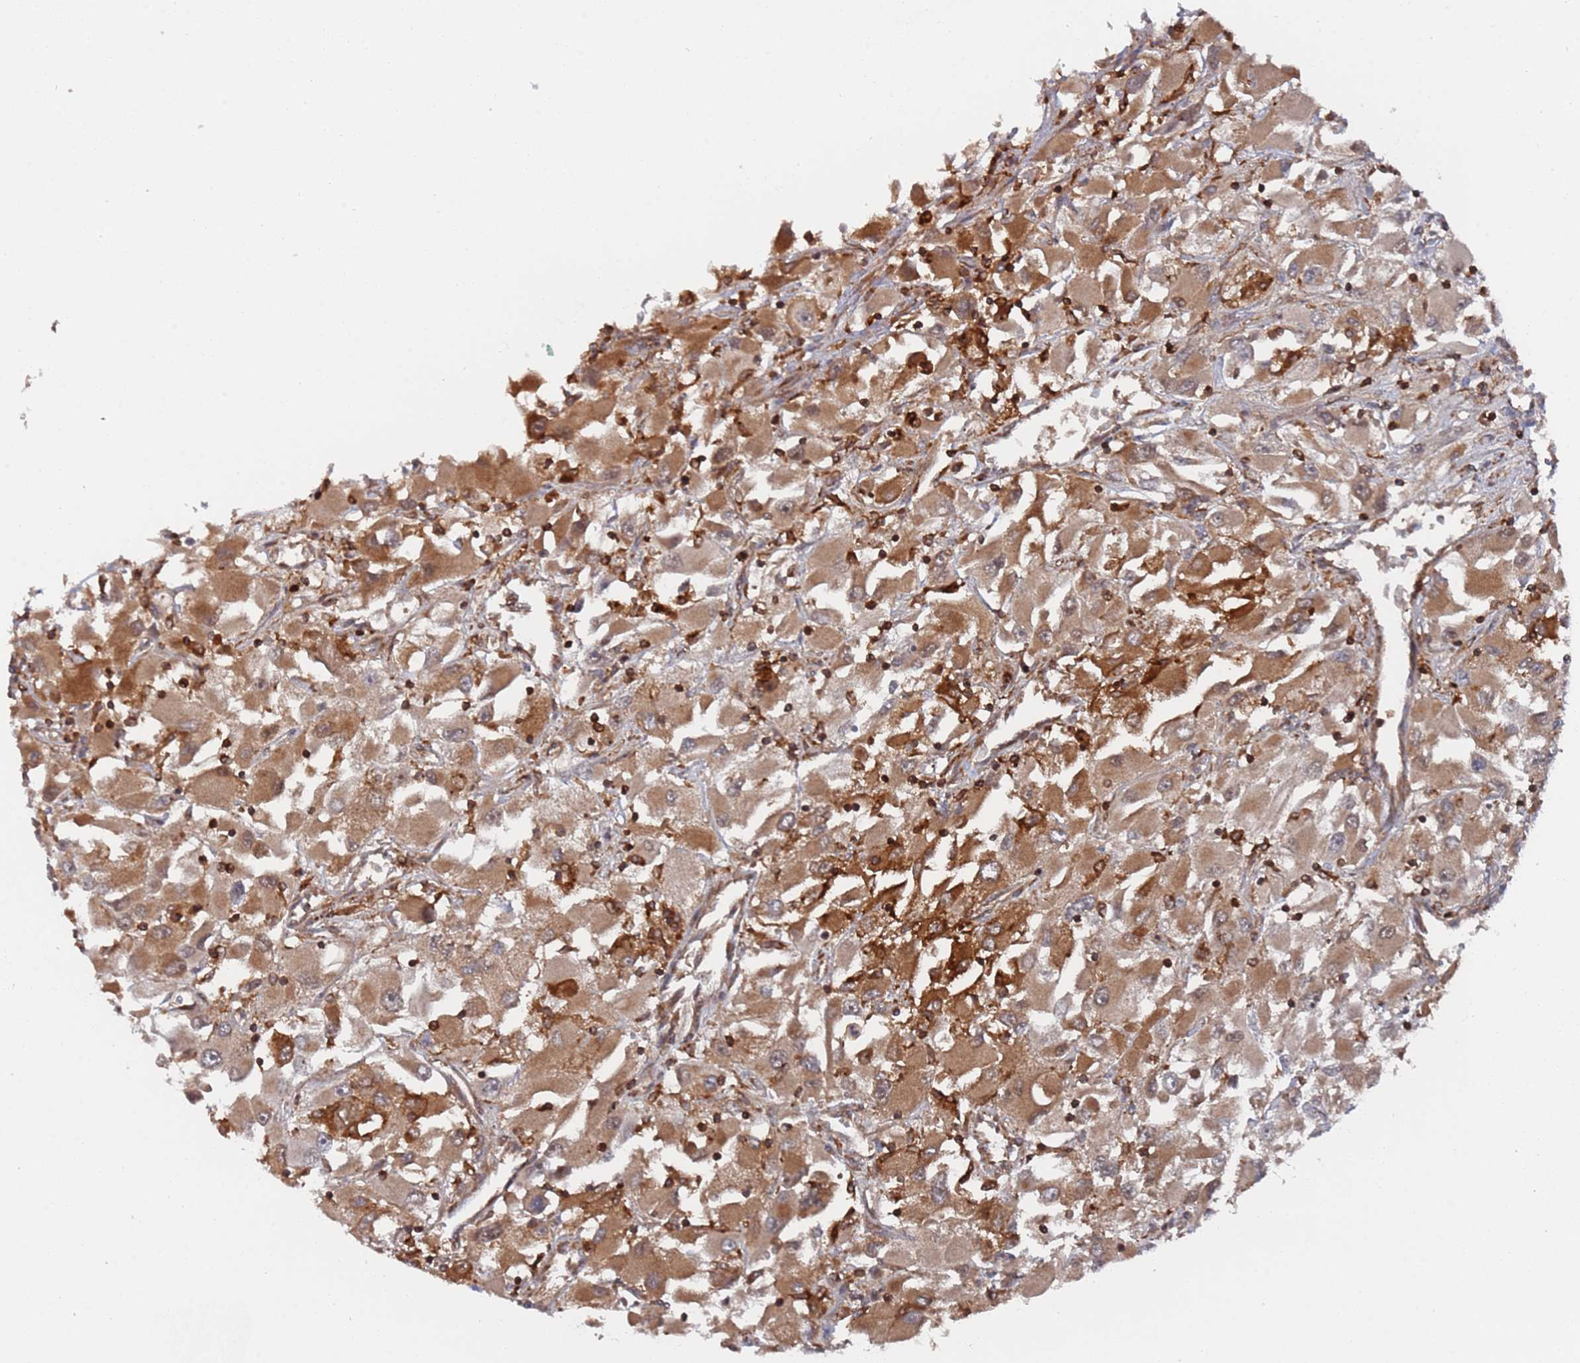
{"staining": {"intensity": "moderate", "quantity": ">75%", "location": "cytoplasmic/membranous"}, "tissue": "renal cancer", "cell_type": "Tumor cells", "image_type": "cancer", "snomed": [{"axis": "morphology", "description": "Adenocarcinoma, NOS"}, {"axis": "topography", "description": "Kidney"}], "caption": "A brown stain highlights moderate cytoplasmic/membranous staining of a protein in renal adenocarcinoma tumor cells.", "gene": "DDX60", "patient": {"sex": "female", "age": 52}}